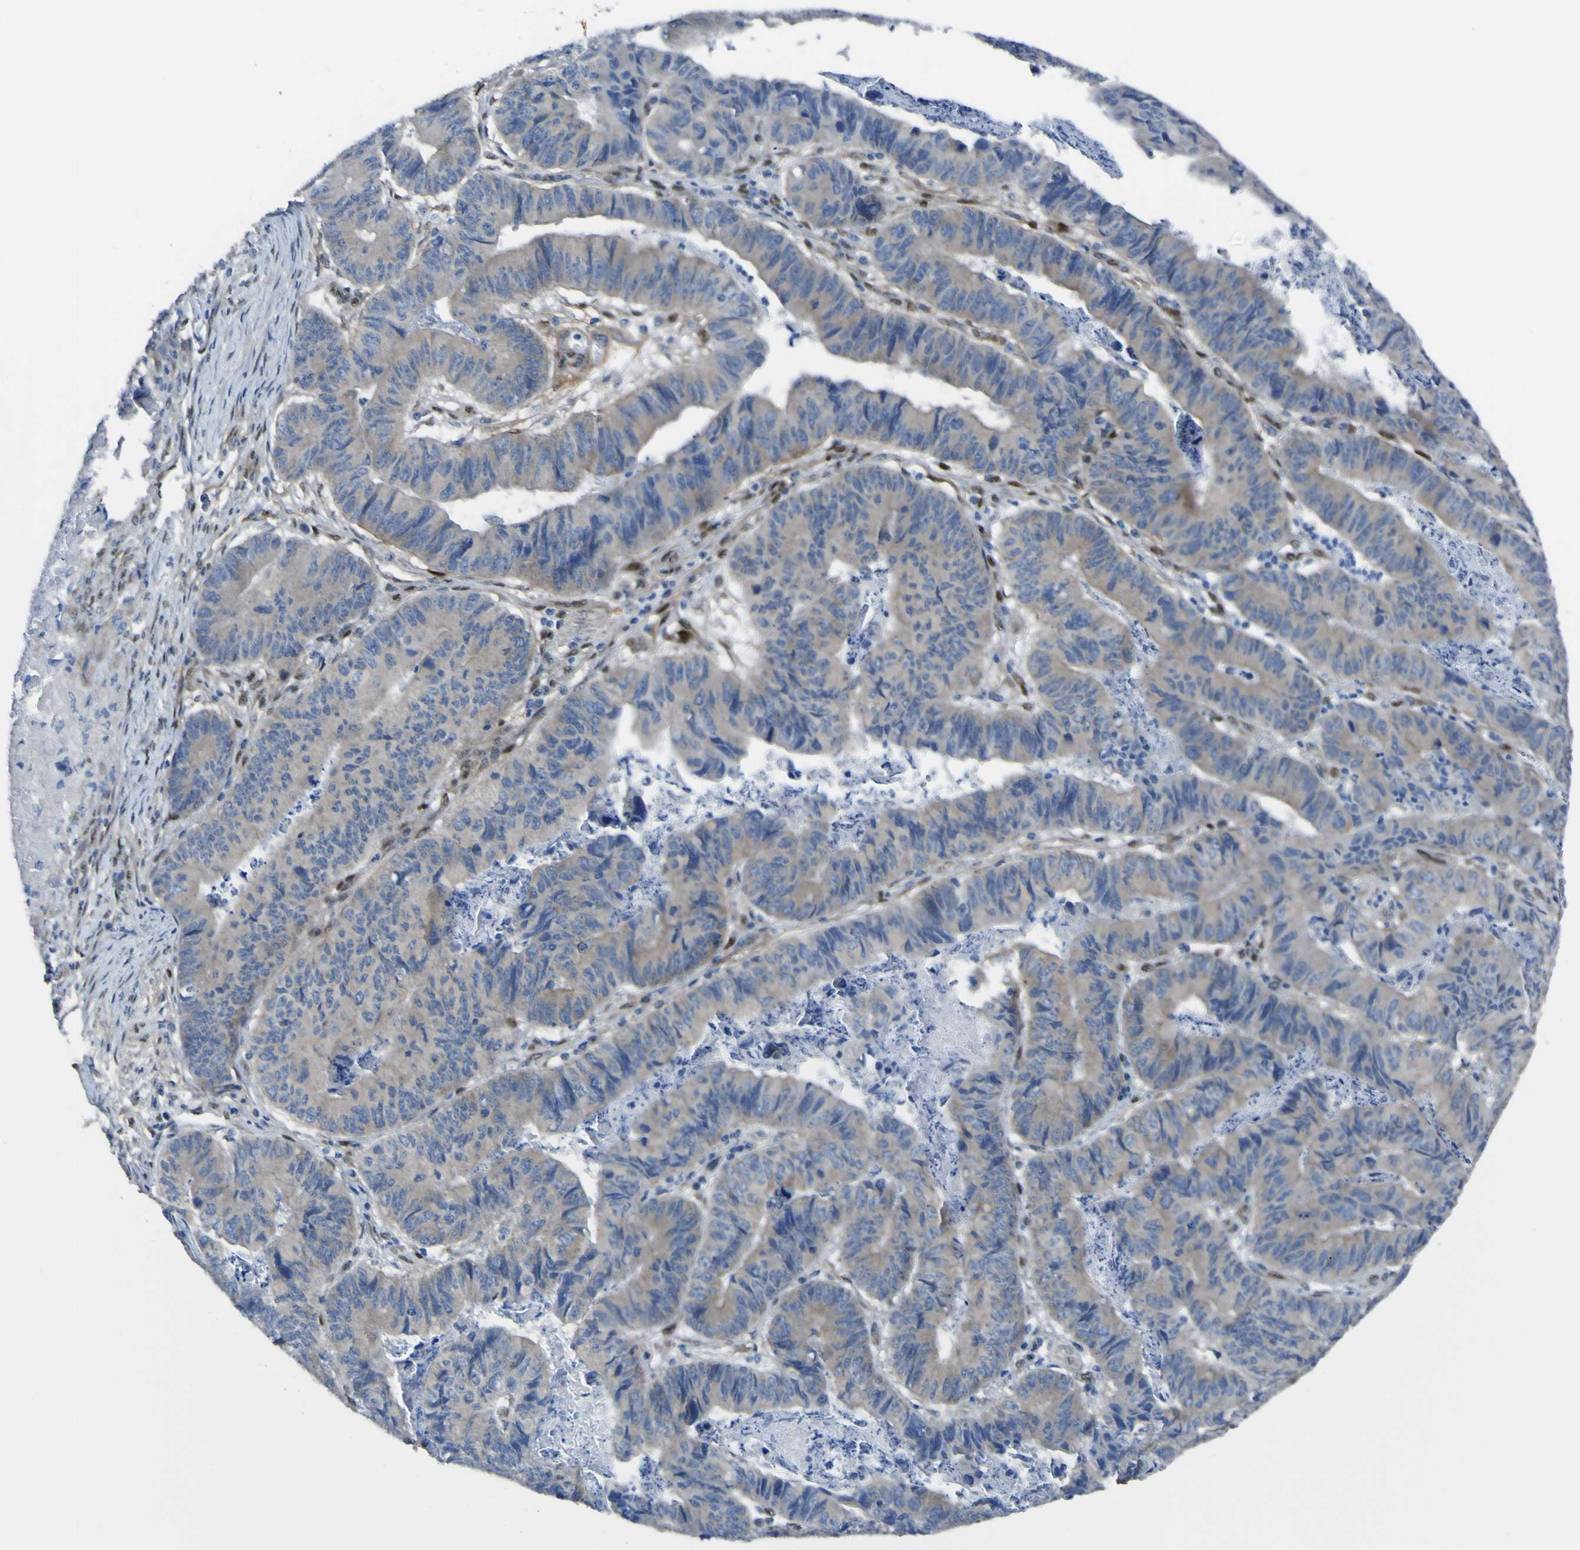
{"staining": {"intensity": "moderate", "quantity": ">75%", "location": "cytoplasmic/membranous"}, "tissue": "stomach cancer", "cell_type": "Tumor cells", "image_type": "cancer", "snomed": [{"axis": "morphology", "description": "Adenocarcinoma, NOS"}, {"axis": "topography", "description": "Stomach"}], "caption": "DAB immunohistochemical staining of adenocarcinoma (stomach) demonstrates moderate cytoplasmic/membranous protein positivity in approximately >75% of tumor cells.", "gene": "LRRN1", "patient": {"sex": "female", "age": 59}}